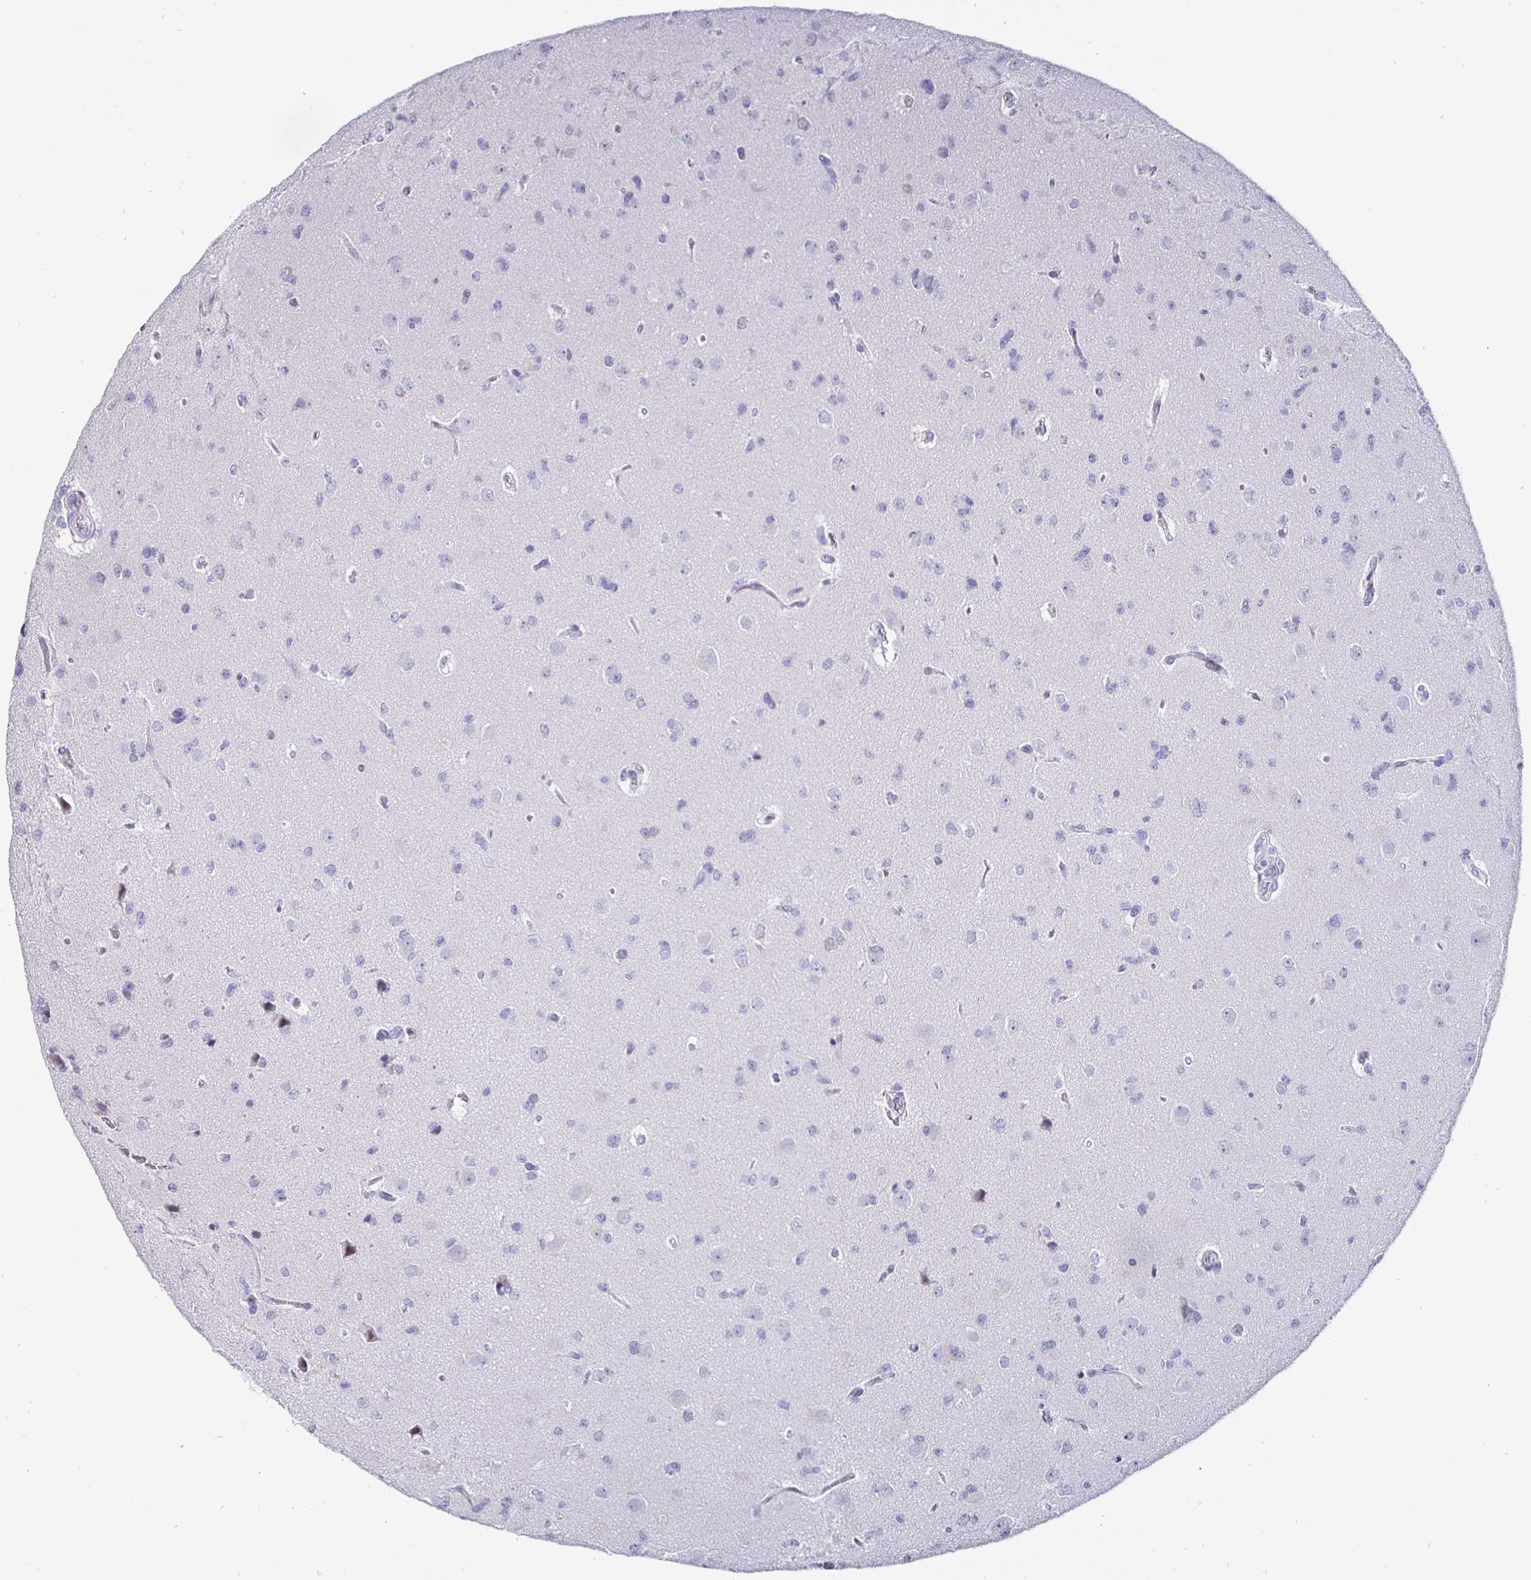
{"staining": {"intensity": "negative", "quantity": "none", "location": "none"}, "tissue": "glioma", "cell_type": "Tumor cells", "image_type": "cancer", "snomed": [{"axis": "morphology", "description": "Glioma, malignant, Low grade"}, {"axis": "topography", "description": "Brain"}], "caption": "A high-resolution image shows immunohistochemistry staining of glioma, which demonstrates no significant positivity in tumor cells.", "gene": "OOSP2", "patient": {"sex": "female", "age": 55}}